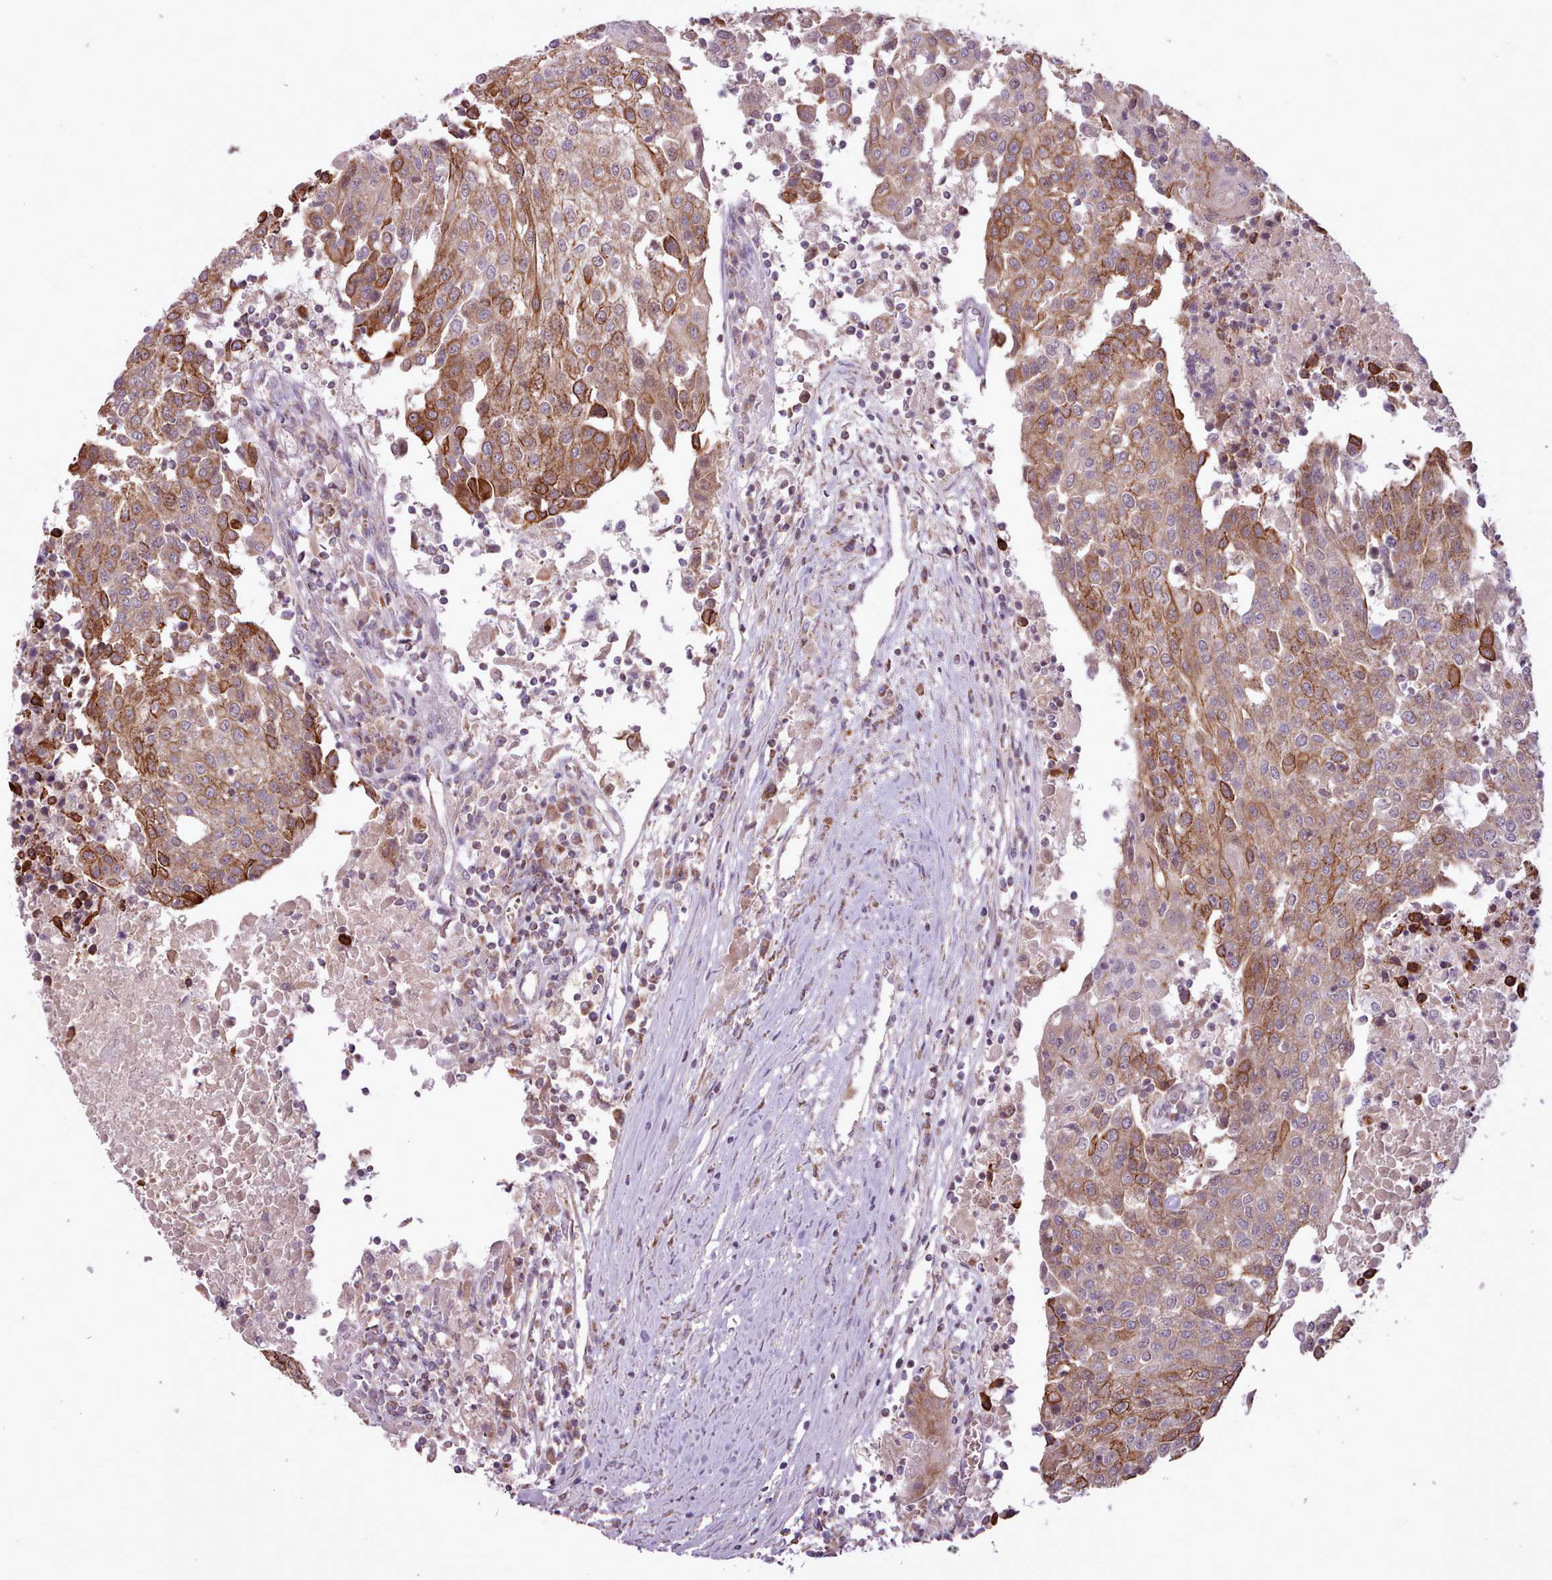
{"staining": {"intensity": "moderate", "quantity": ">75%", "location": "cytoplasmic/membranous"}, "tissue": "urothelial cancer", "cell_type": "Tumor cells", "image_type": "cancer", "snomed": [{"axis": "morphology", "description": "Urothelial carcinoma, High grade"}, {"axis": "topography", "description": "Urinary bladder"}], "caption": "This micrograph displays urothelial carcinoma (high-grade) stained with immunohistochemistry to label a protein in brown. The cytoplasmic/membranous of tumor cells show moderate positivity for the protein. Nuclei are counter-stained blue.", "gene": "LIN7C", "patient": {"sex": "female", "age": 85}}